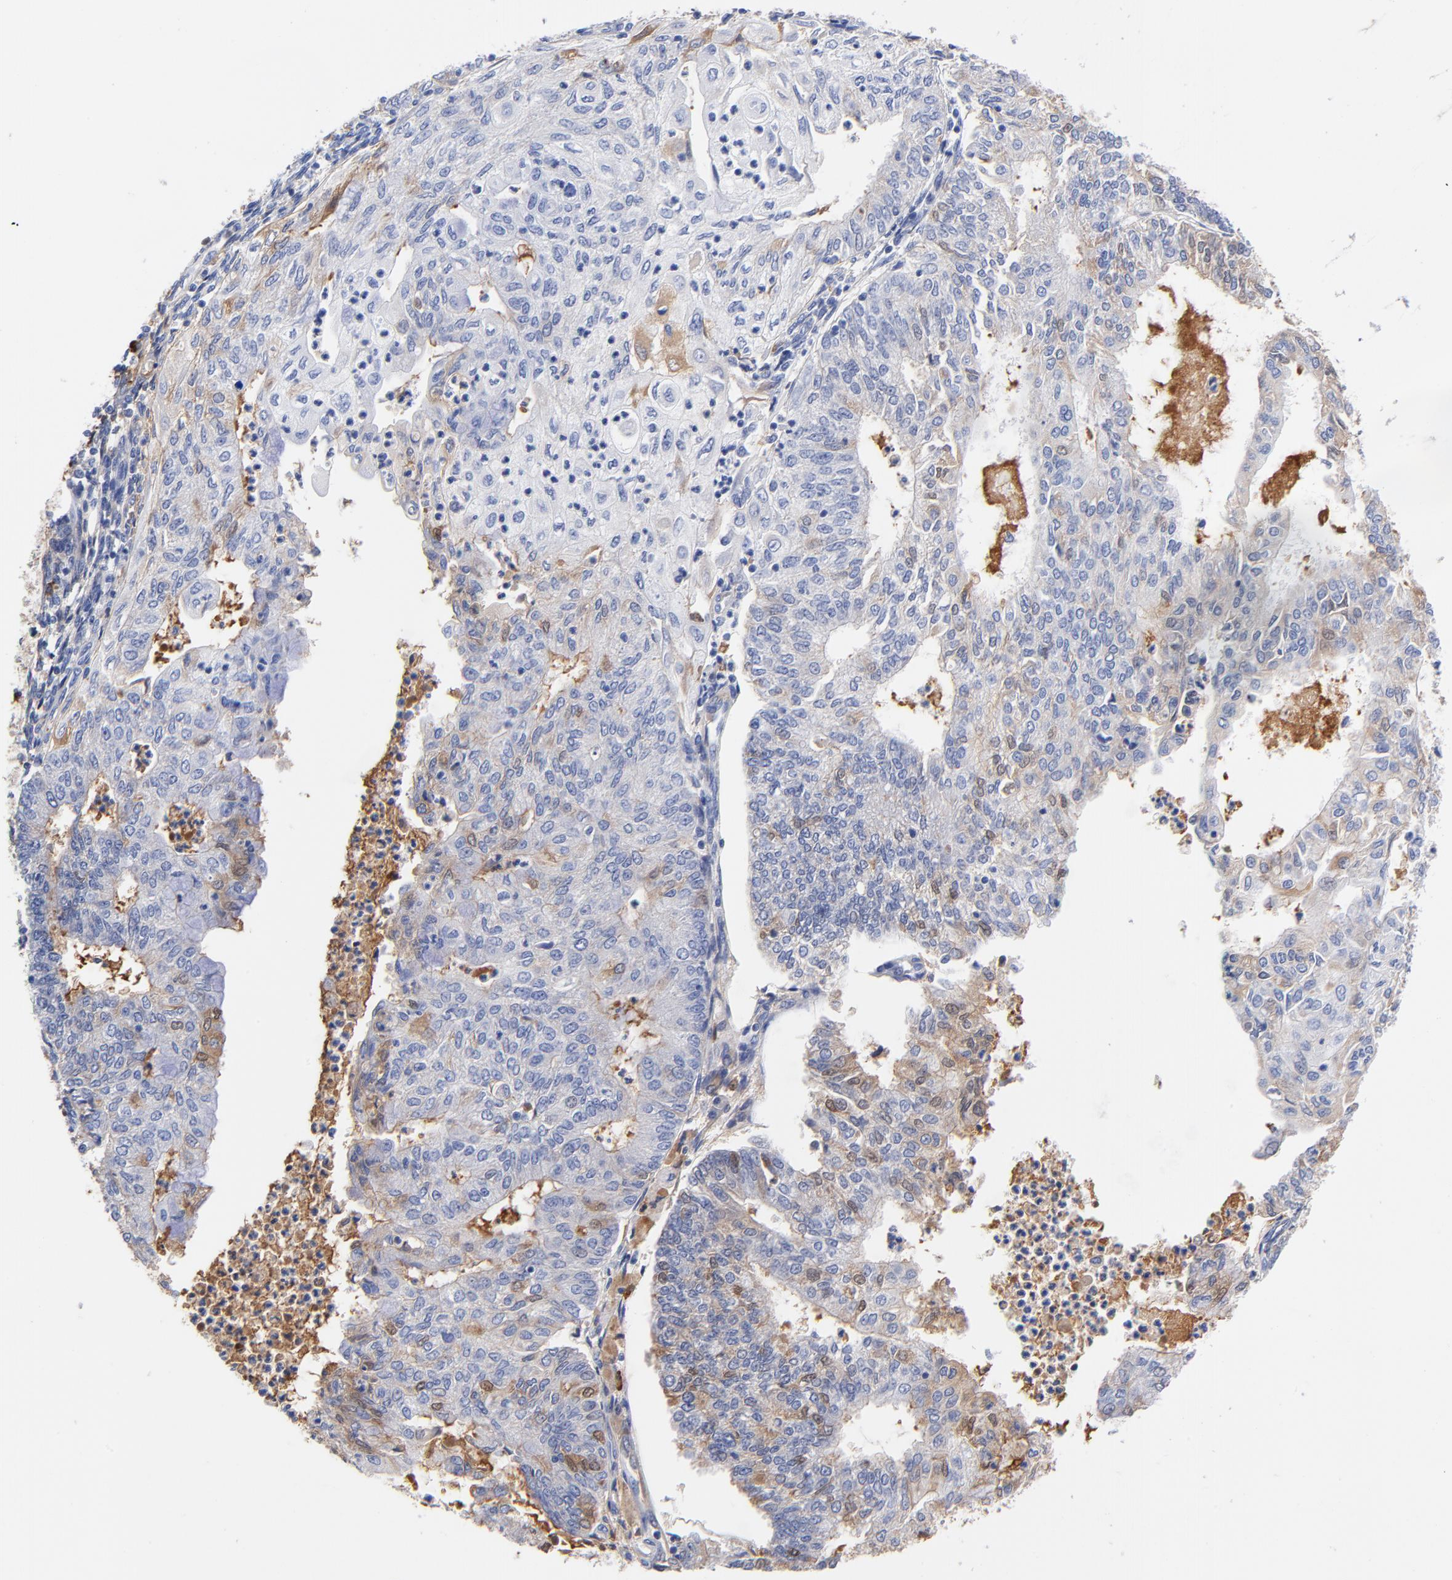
{"staining": {"intensity": "weak", "quantity": "25%-75%", "location": "cytoplasmic/membranous,nuclear"}, "tissue": "endometrial cancer", "cell_type": "Tumor cells", "image_type": "cancer", "snomed": [{"axis": "morphology", "description": "Adenocarcinoma, NOS"}, {"axis": "topography", "description": "Endometrium"}], "caption": "Human adenocarcinoma (endometrial) stained with a brown dye displays weak cytoplasmic/membranous and nuclear positive staining in about 25%-75% of tumor cells.", "gene": "IGLV3-10", "patient": {"sex": "female", "age": 59}}